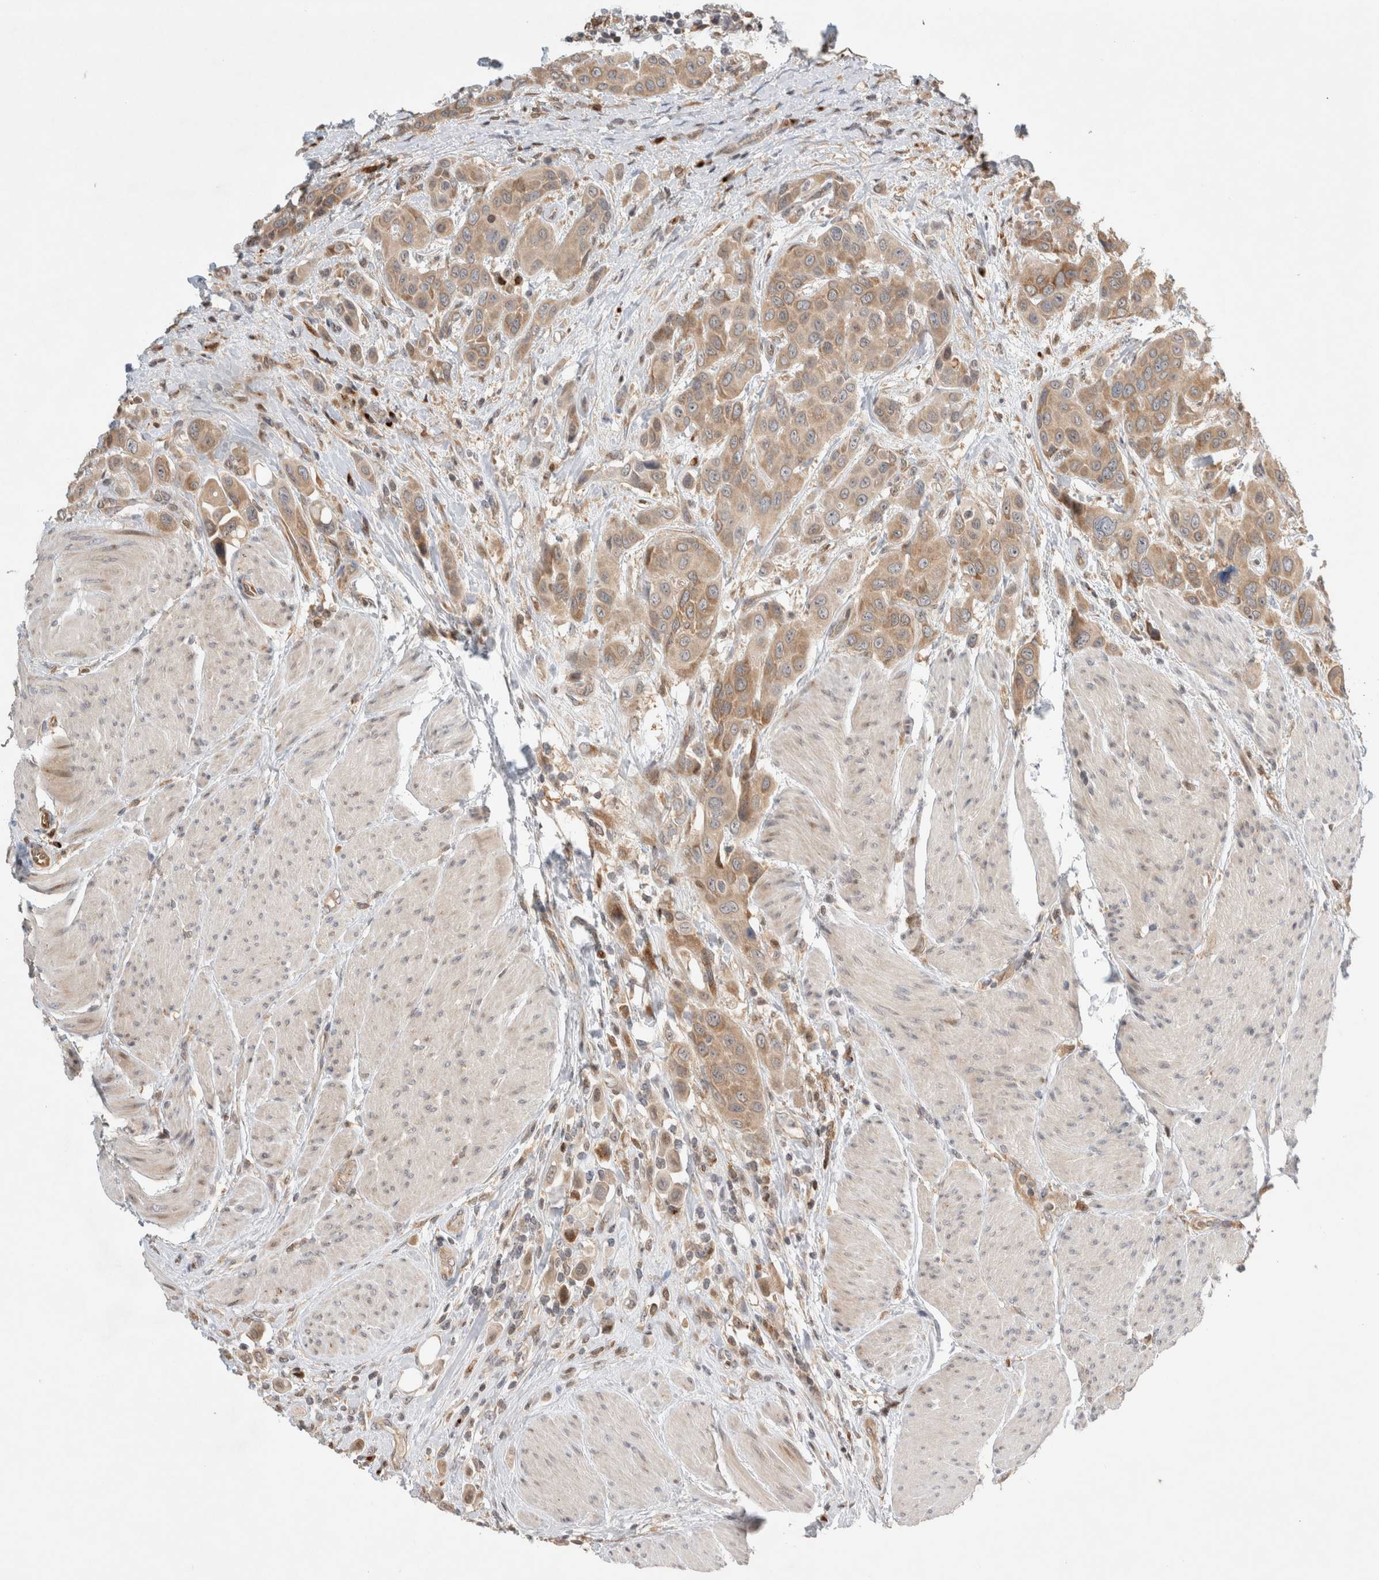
{"staining": {"intensity": "moderate", "quantity": ">75%", "location": "cytoplasmic/membranous"}, "tissue": "urothelial cancer", "cell_type": "Tumor cells", "image_type": "cancer", "snomed": [{"axis": "morphology", "description": "Urothelial carcinoma, High grade"}, {"axis": "topography", "description": "Urinary bladder"}], "caption": "Urothelial carcinoma (high-grade) stained with a brown dye displays moderate cytoplasmic/membranous positive positivity in approximately >75% of tumor cells.", "gene": "OTUD6B", "patient": {"sex": "male", "age": 50}}